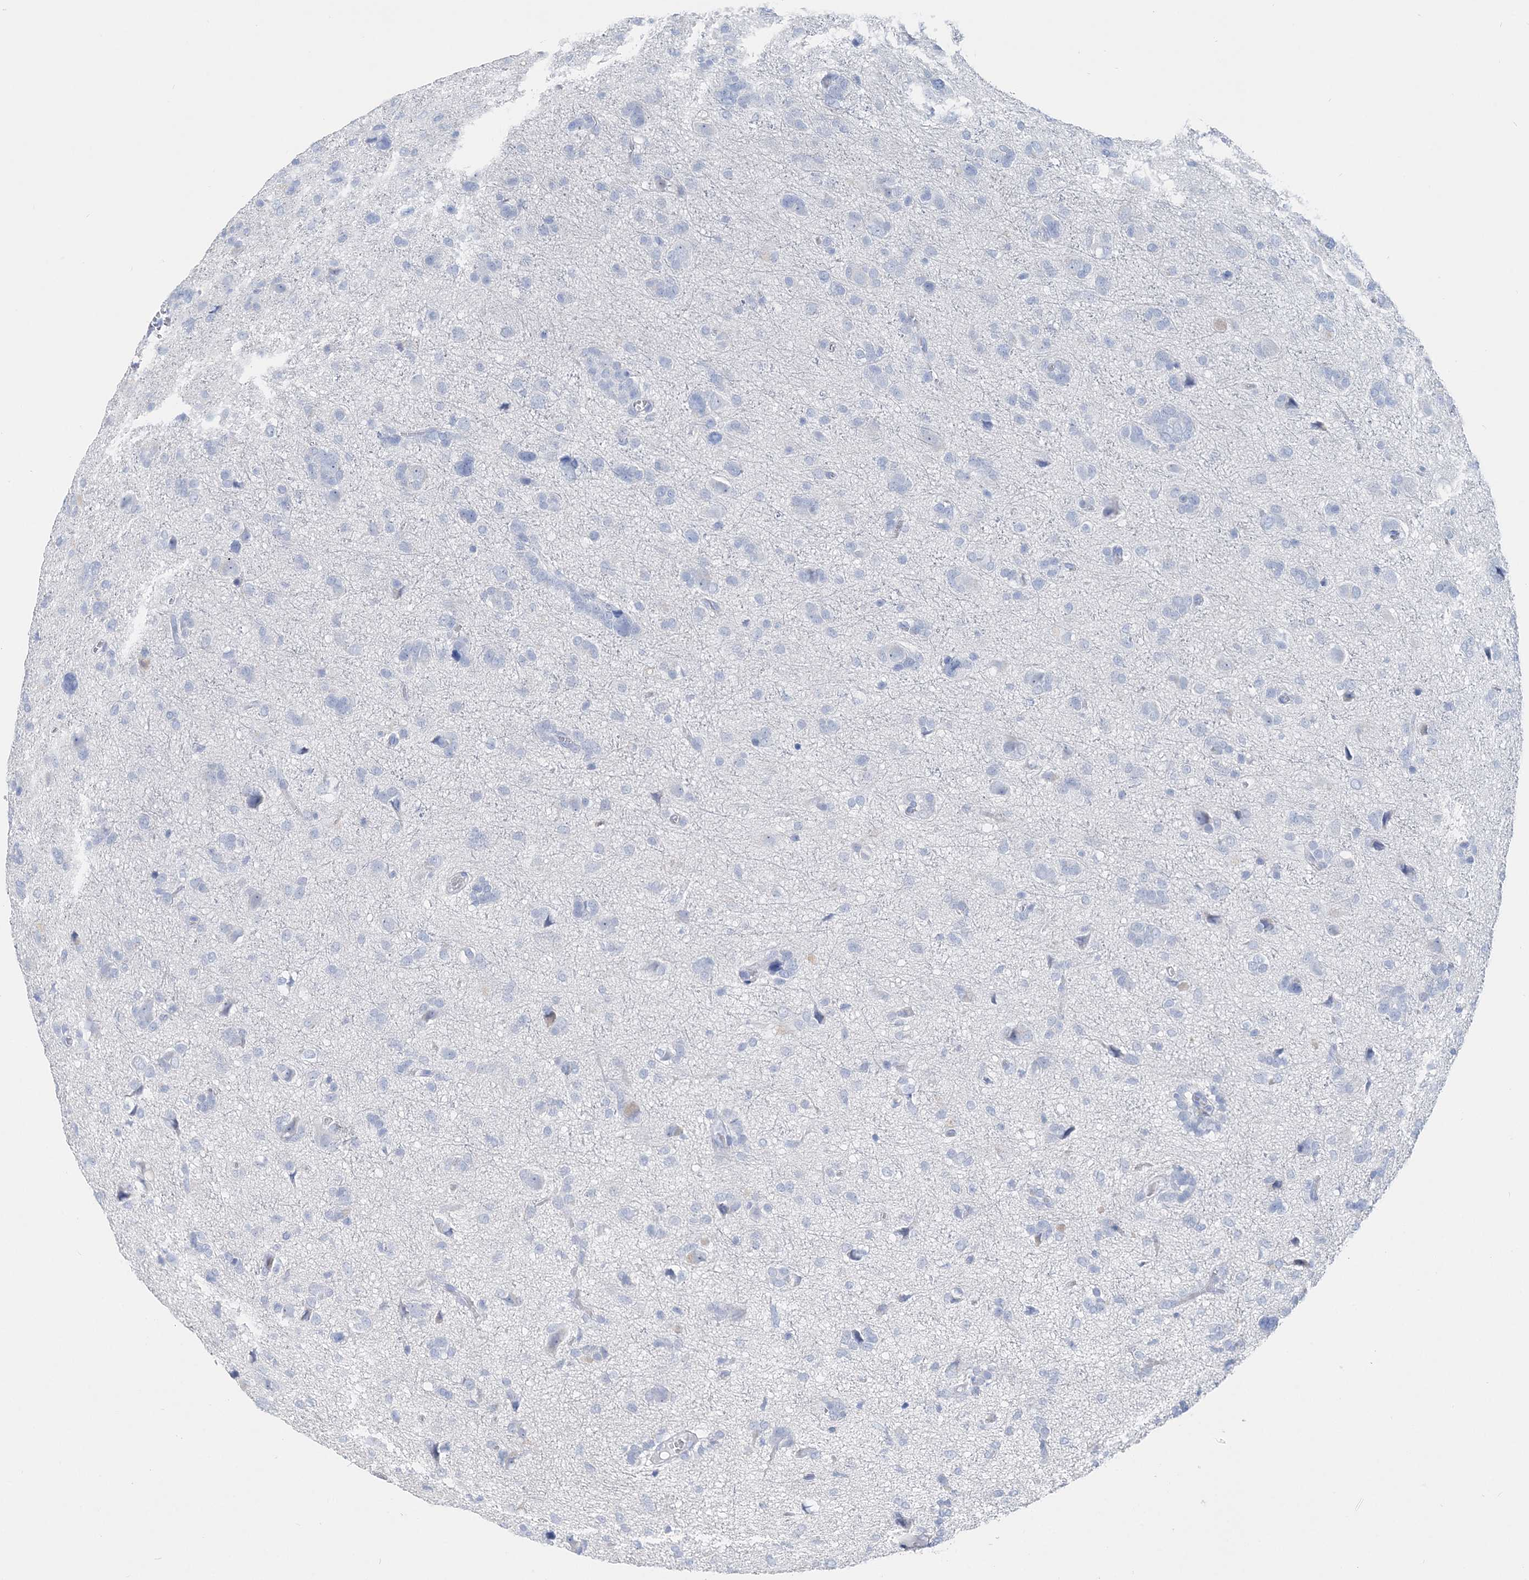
{"staining": {"intensity": "negative", "quantity": "none", "location": "none"}, "tissue": "glioma", "cell_type": "Tumor cells", "image_type": "cancer", "snomed": [{"axis": "morphology", "description": "Glioma, malignant, High grade"}, {"axis": "topography", "description": "Brain"}], "caption": "Protein analysis of glioma demonstrates no significant staining in tumor cells.", "gene": "TSPYL6", "patient": {"sex": "female", "age": 59}}